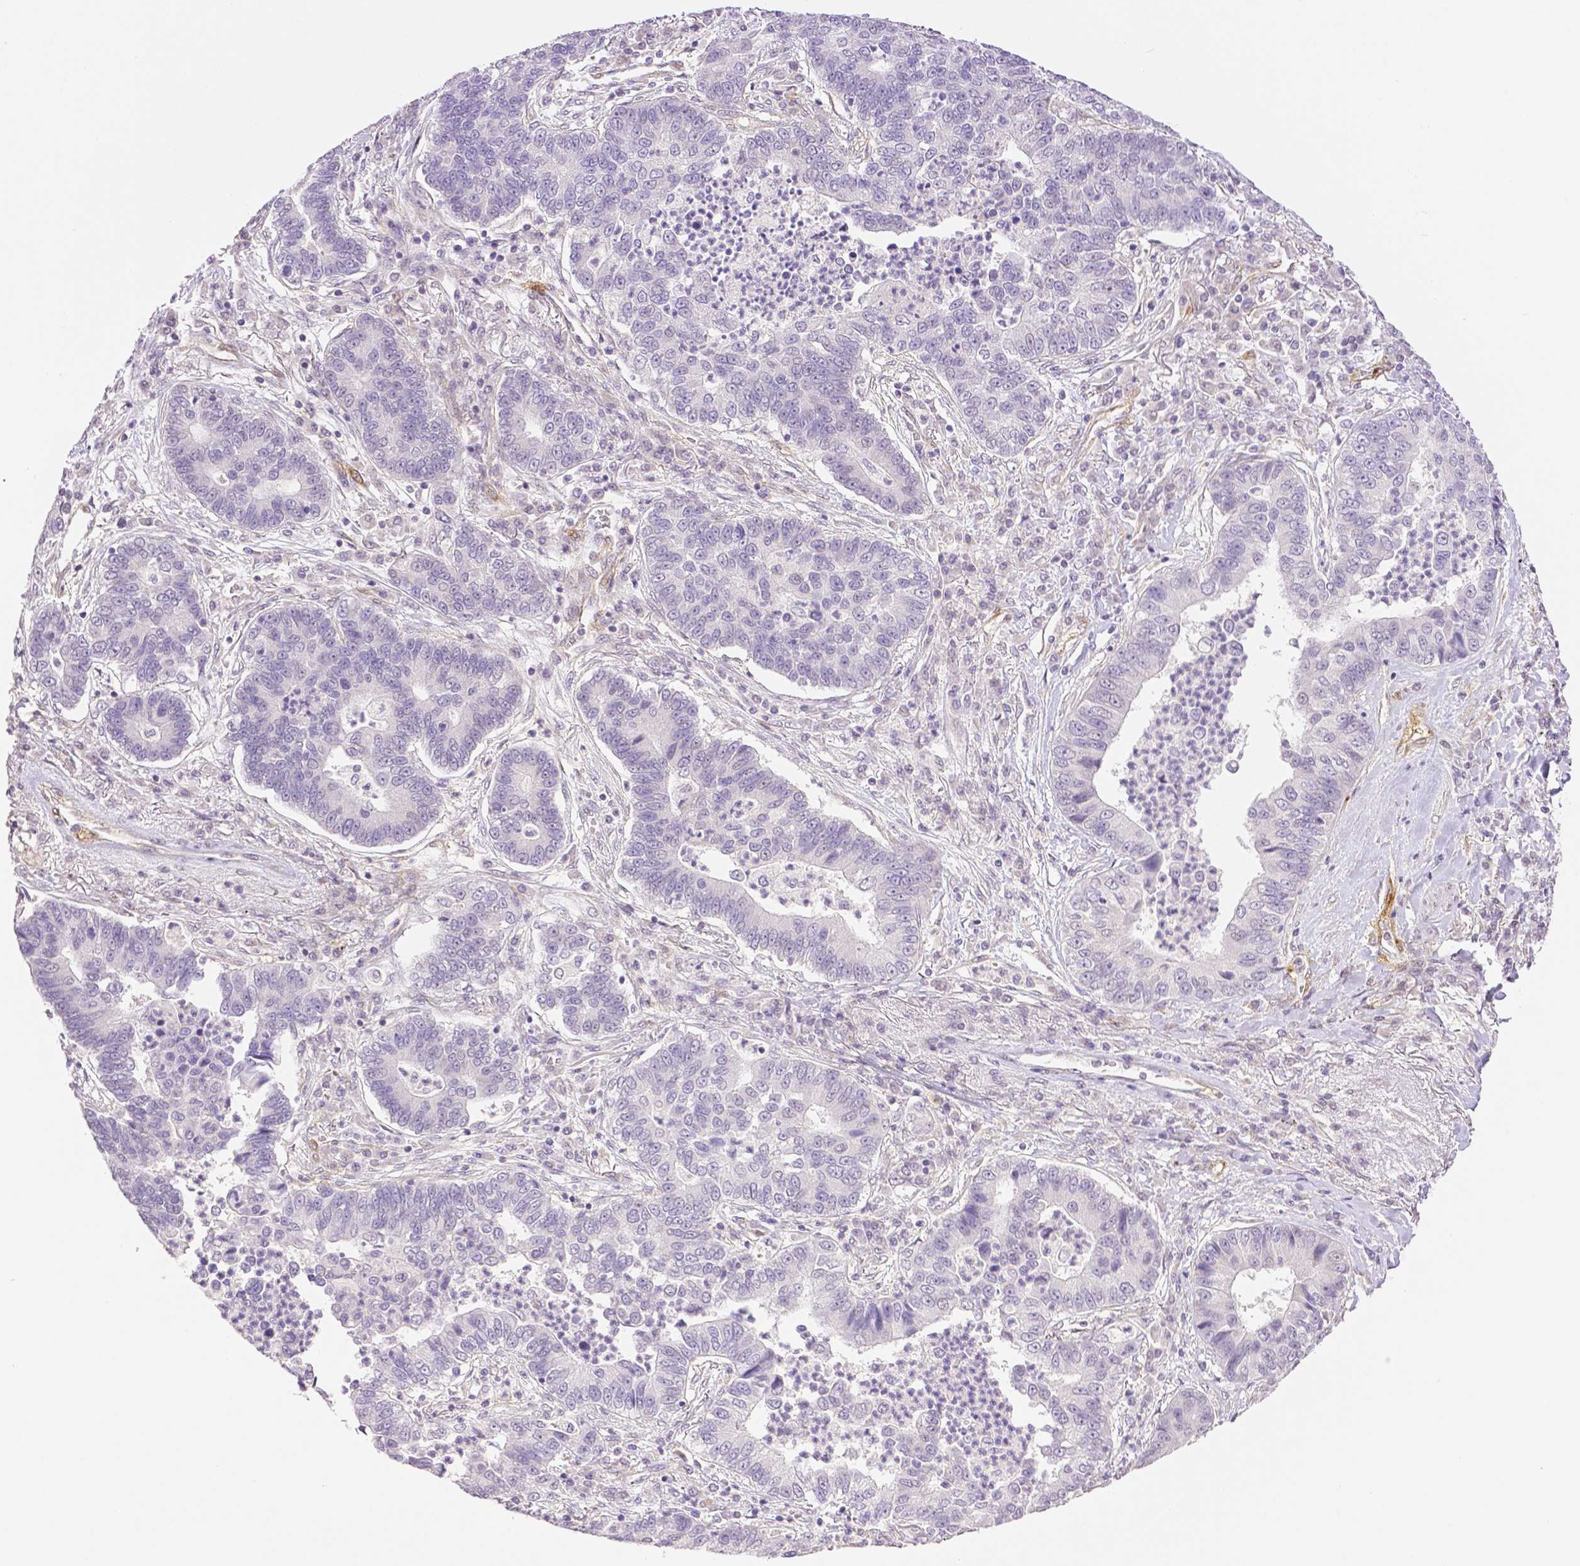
{"staining": {"intensity": "negative", "quantity": "none", "location": "none"}, "tissue": "lung cancer", "cell_type": "Tumor cells", "image_type": "cancer", "snomed": [{"axis": "morphology", "description": "Adenocarcinoma, NOS"}, {"axis": "topography", "description": "Lung"}], "caption": "Immunohistochemistry of human lung cancer (adenocarcinoma) displays no positivity in tumor cells.", "gene": "THY1", "patient": {"sex": "female", "age": 57}}